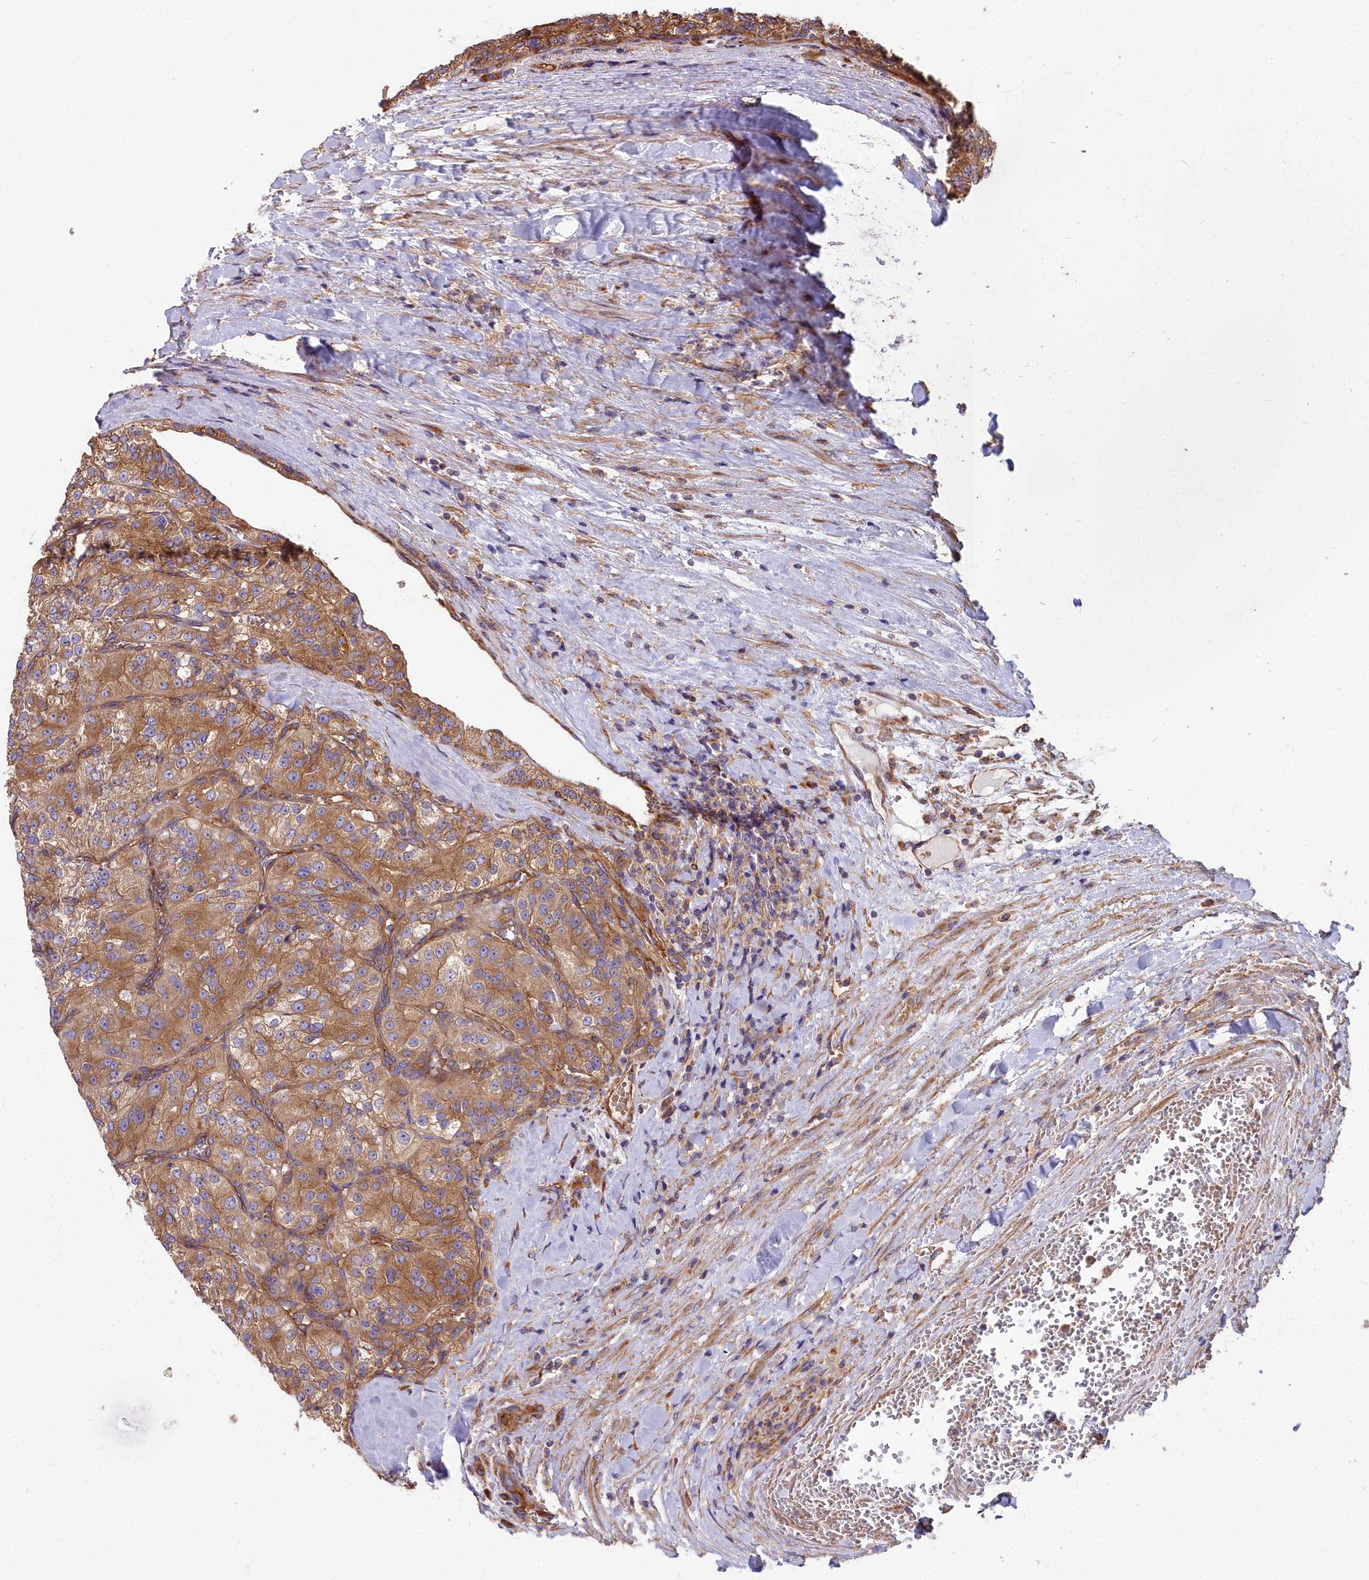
{"staining": {"intensity": "moderate", "quantity": ">75%", "location": "cytoplasmic/membranous"}, "tissue": "renal cancer", "cell_type": "Tumor cells", "image_type": "cancer", "snomed": [{"axis": "morphology", "description": "Adenocarcinoma, NOS"}, {"axis": "topography", "description": "Kidney"}], "caption": "An image of renal adenocarcinoma stained for a protein exhibits moderate cytoplasmic/membranous brown staining in tumor cells. Nuclei are stained in blue.", "gene": "DCTN3", "patient": {"sex": "female", "age": 63}}